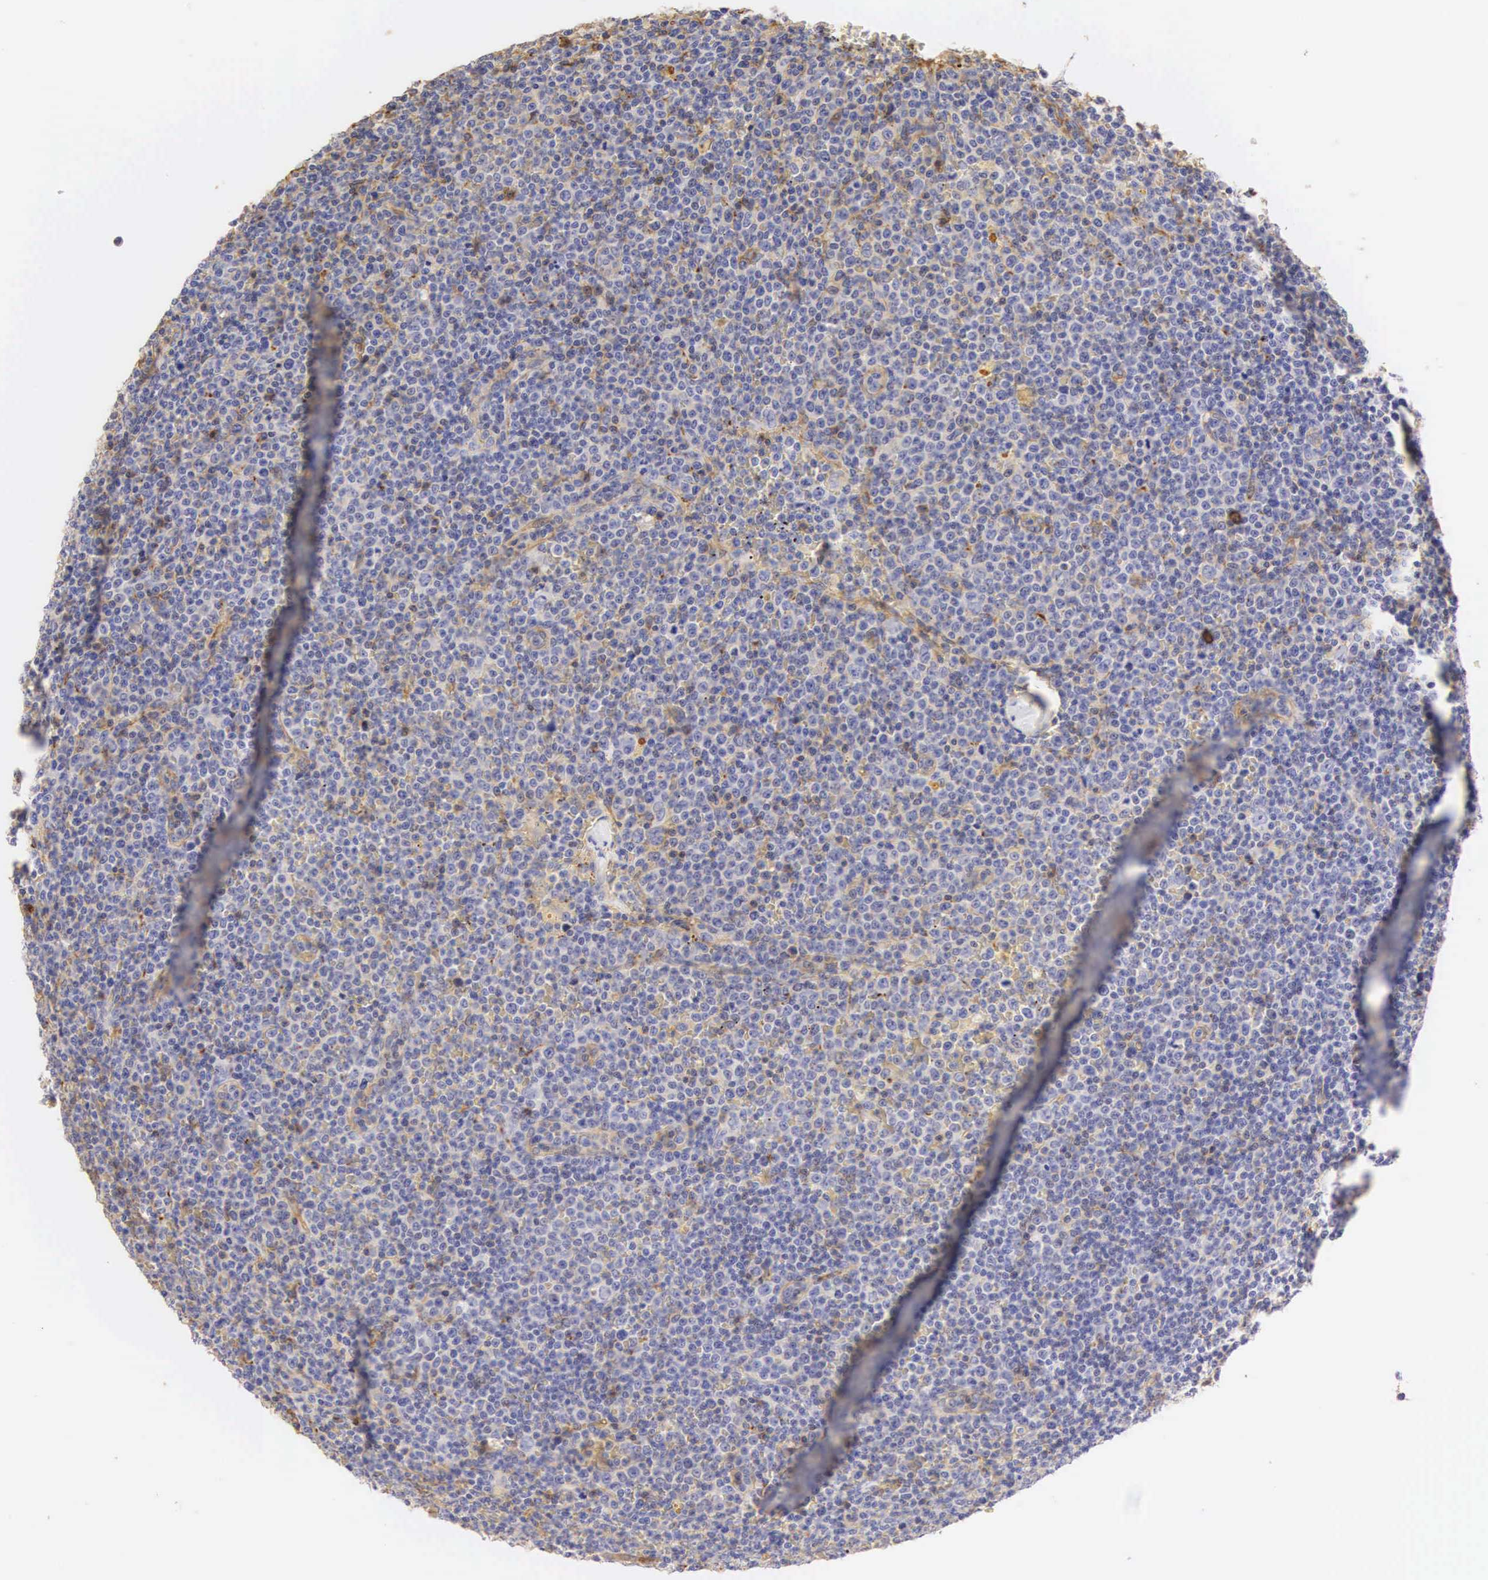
{"staining": {"intensity": "weak", "quantity": "<25%", "location": "cytoplasmic/membranous"}, "tissue": "lymphoma", "cell_type": "Tumor cells", "image_type": "cancer", "snomed": [{"axis": "morphology", "description": "Malignant lymphoma, non-Hodgkin's type, Low grade"}, {"axis": "topography", "description": "Lymph node"}], "caption": "DAB immunohistochemical staining of malignant lymphoma, non-Hodgkin's type (low-grade) exhibits no significant positivity in tumor cells.", "gene": "CD99", "patient": {"sex": "male", "age": 50}}